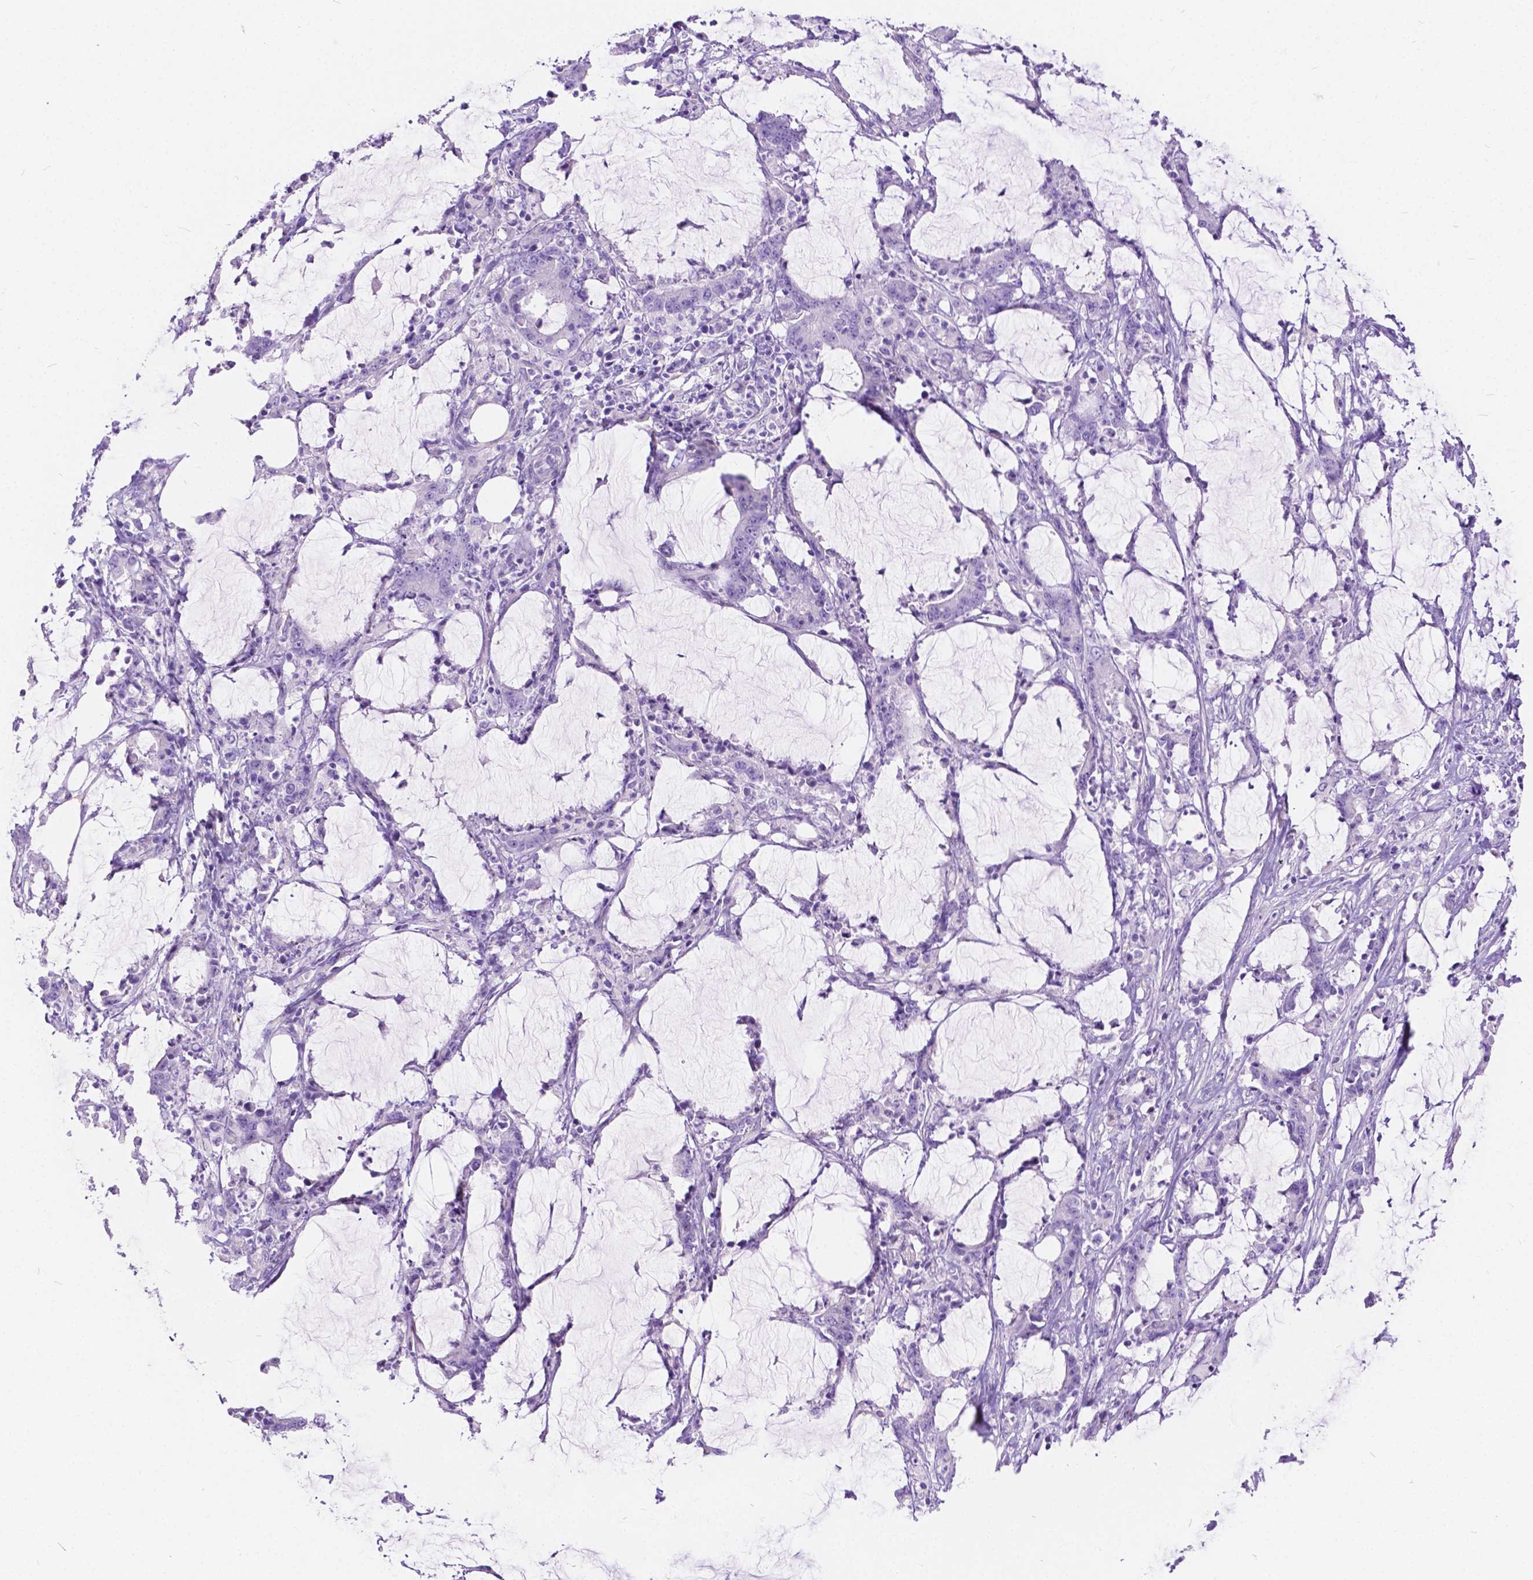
{"staining": {"intensity": "negative", "quantity": "none", "location": "none"}, "tissue": "stomach cancer", "cell_type": "Tumor cells", "image_type": "cancer", "snomed": [{"axis": "morphology", "description": "Adenocarcinoma, NOS"}, {"axis": "topography", "description": "Stomach, upper"}], "caption": "Tumor cells are negative for protein expression in human stomach adenocarcinoma. Brightfield microscopy of immunohistochemistry (IHC) stained with DAB (brown) and hematoxylin (blue), captured at high magnification.", "gene": "CHRM1", "patient": {"sex": "male", "age": 68}}